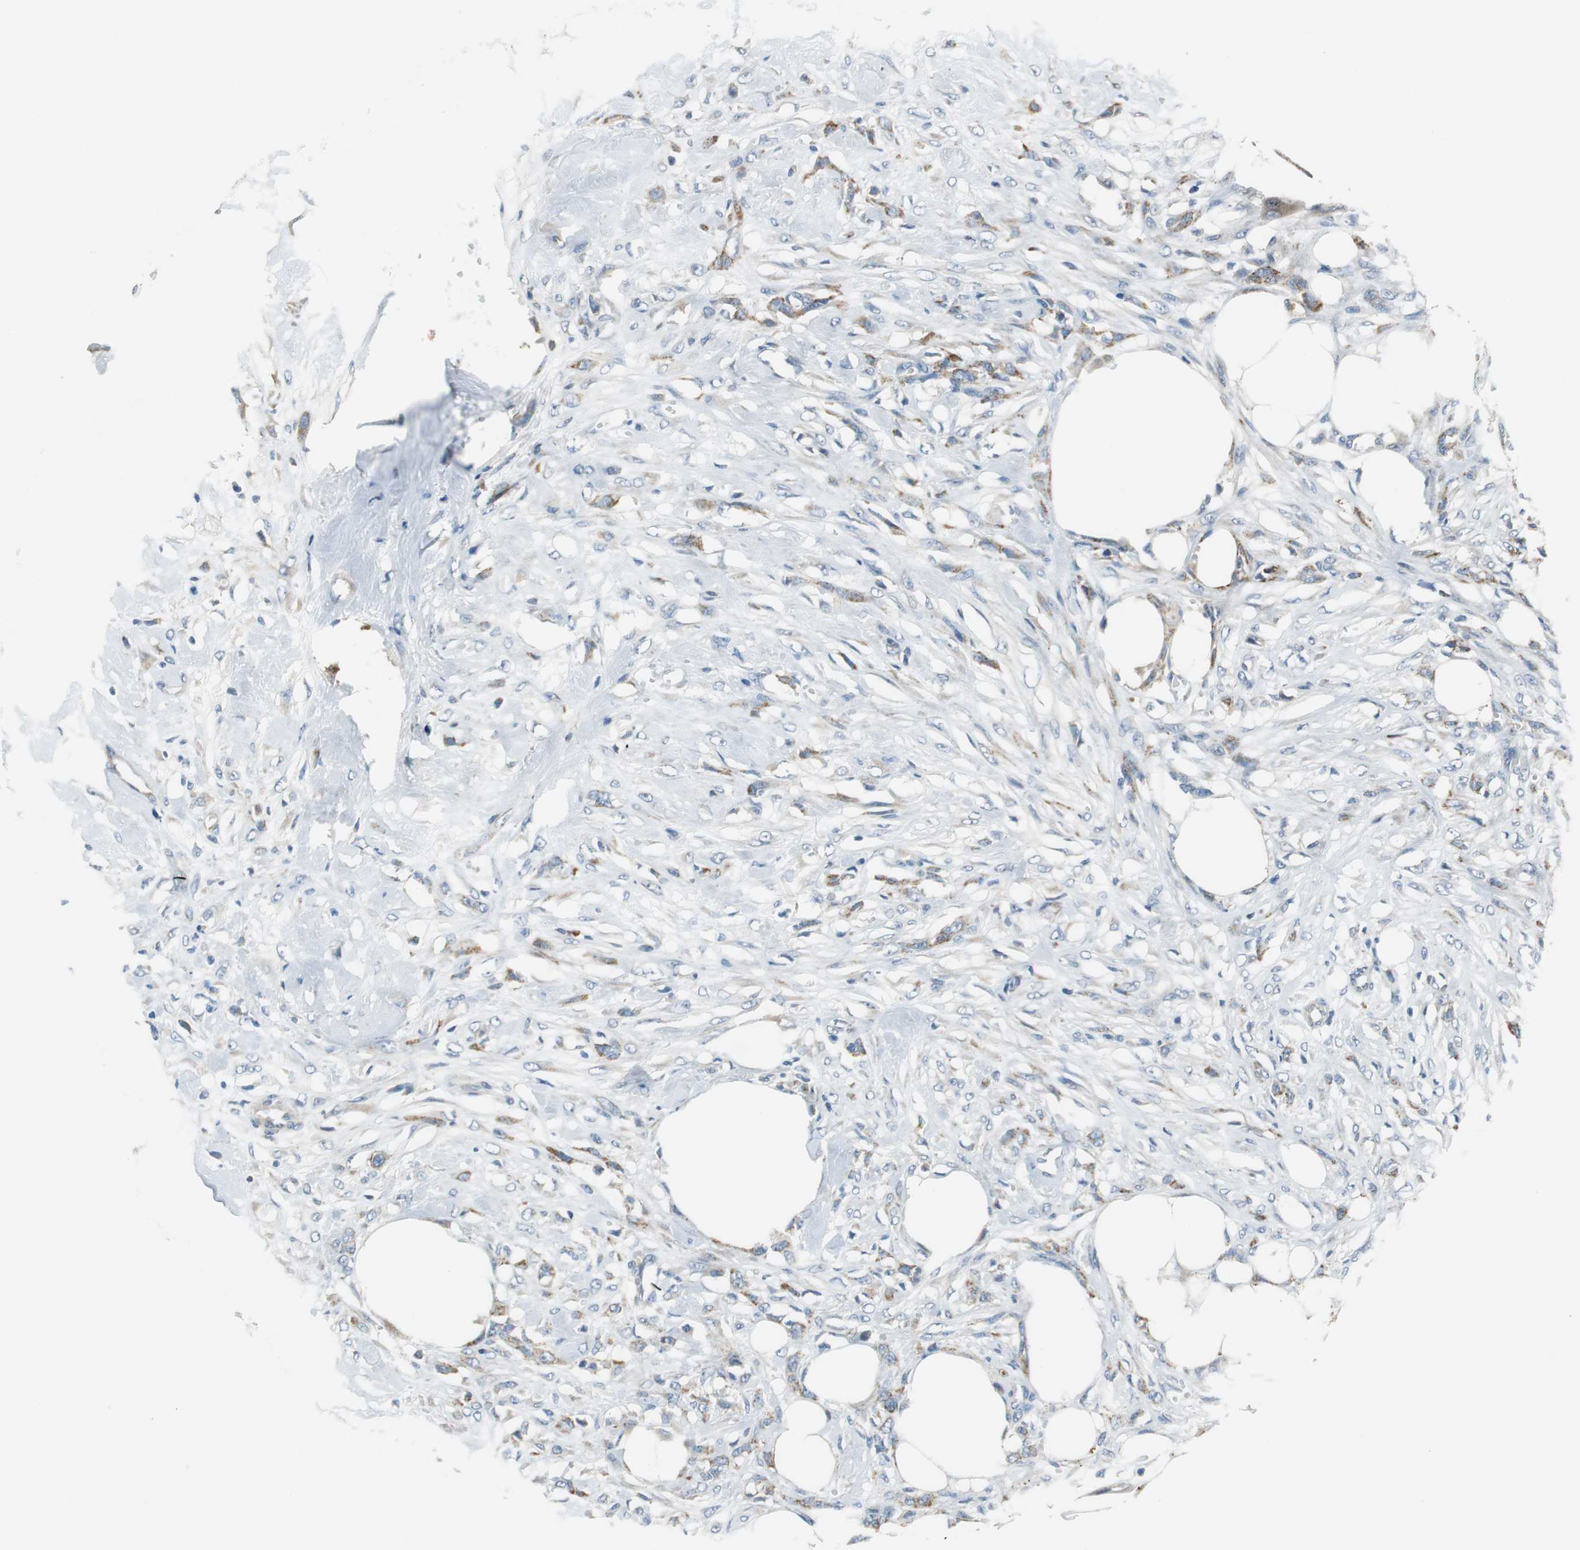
{"staining": {"intensity": "moderate", "quantity": "25%-75%", "location": "cytoplasmic/membranous"}, "tissue": "skin cancer", "cell_type": "Tumor cells", "image_type": "cancer", "snomed": [{"axis": "morphology", "description": "Normal tissue, NOS"}, {"axis": "morphology", "description": "Squamous cell carcinoma, NOS"}, {"axis": "topography", "description": "Skin"}], "caption": "Skin cancer (squamous cell carcinoma) tissue shows moderate cytoplasmic/membranous positivity in approximately 25%-75% of tumor cells, visualized by immunohistochemistry. (brown staining indicates protein expression, while blue staining denotes nuclei).", "gene": "ALDH4A1", "patient": {"sex": "female", "age": 59}}